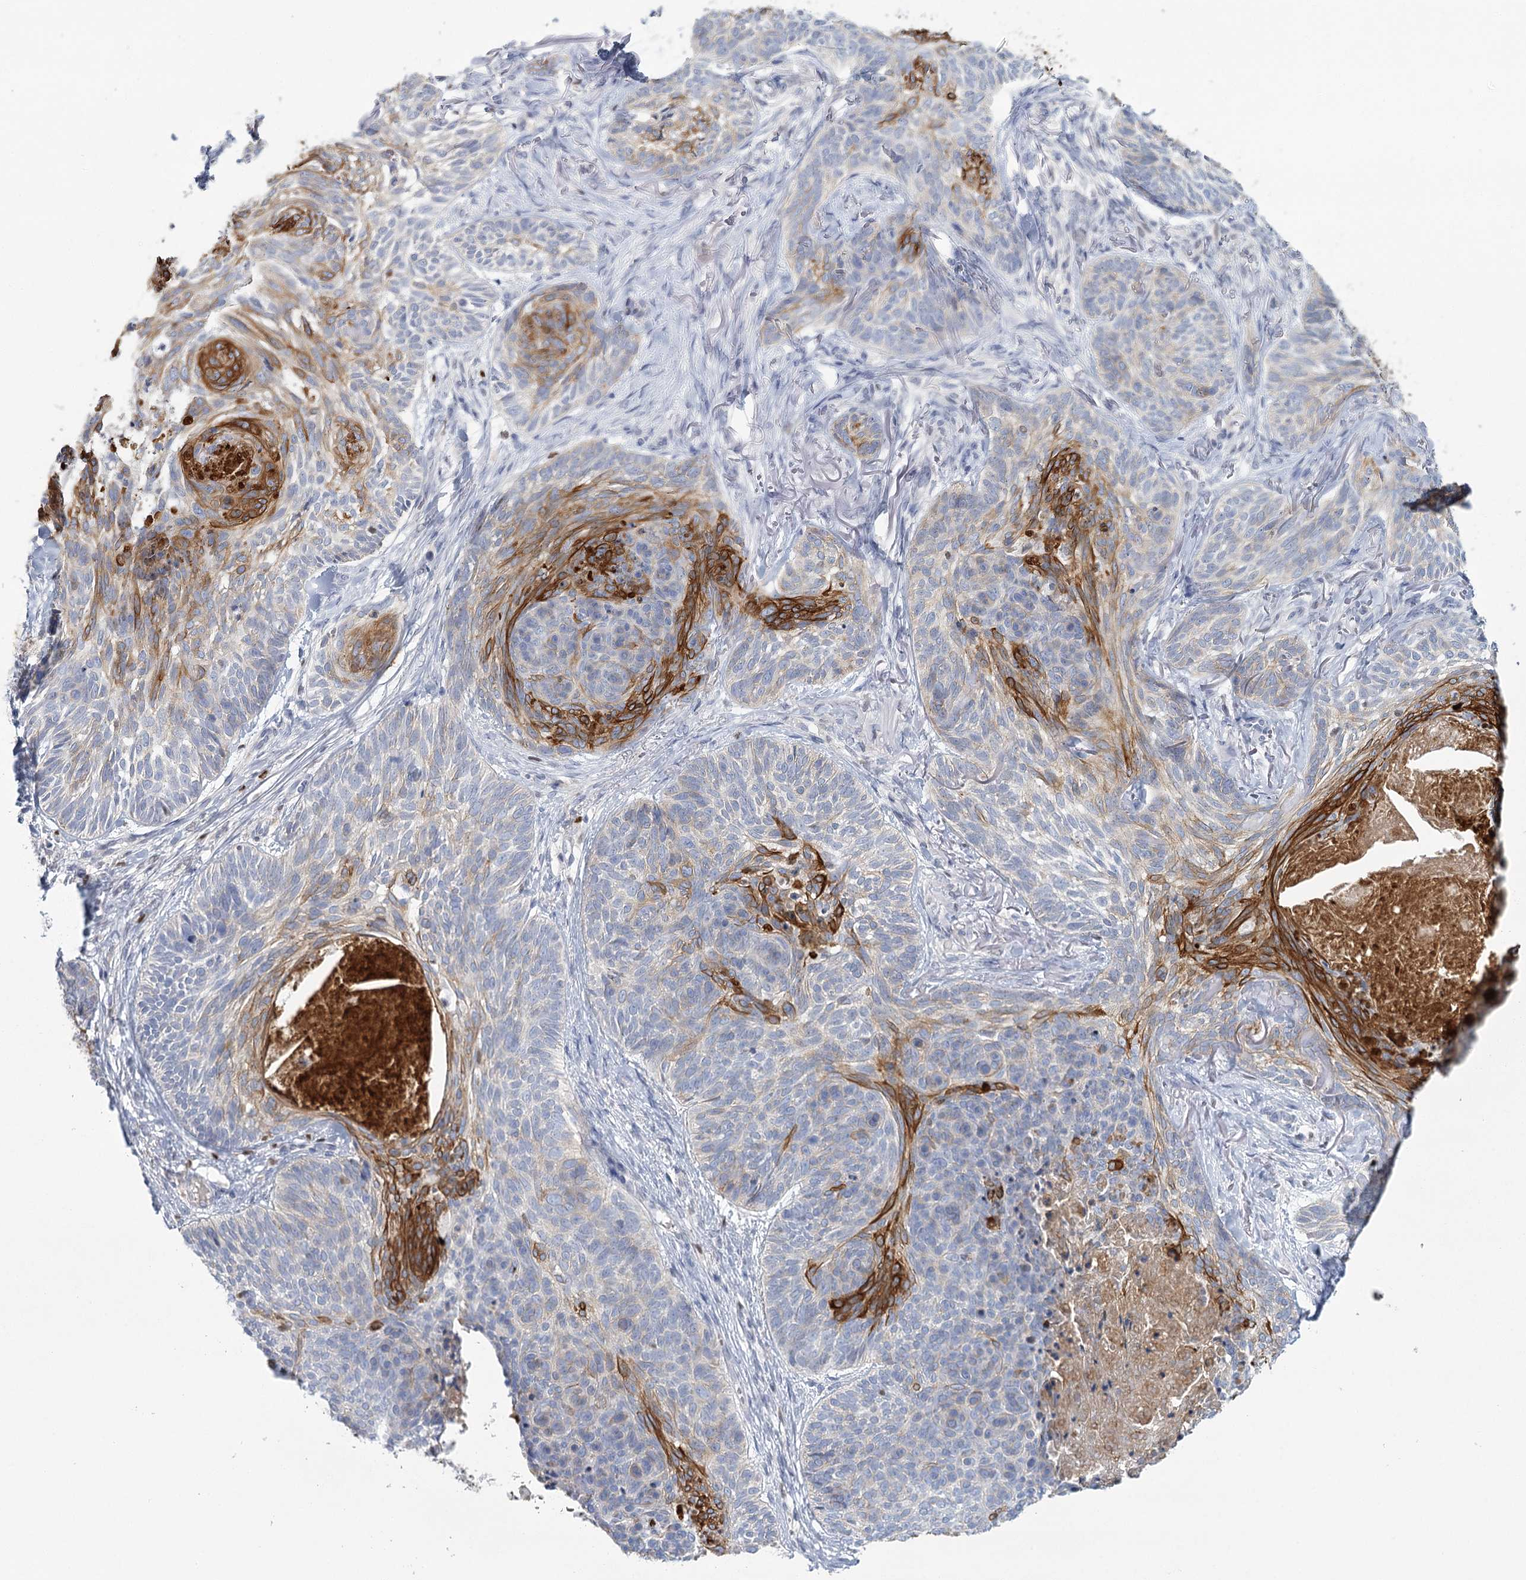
{"staining": {"intensity": "moderate", "quantity": "<25%", "location": "cytoplasmic/membranous"}, "tissue": "skin cancer", "cell_type": "Tumor cells", "image_type": "cancer", "snomed": [{"axis": "morphology", "description": "Normal tissue, NOS"}, {"axis": "morphology", "description": "Basal cell carcinoma"}, {"axis": "topography", "description": "Skin"}], "caption": "Tumor cells reveal low levels of moderate cytoplasmic/membranous expression in approximately <25% of cells in skin cancer.", "gene": "IGSF3", "patient": {"sex": "male", "age": 66}}